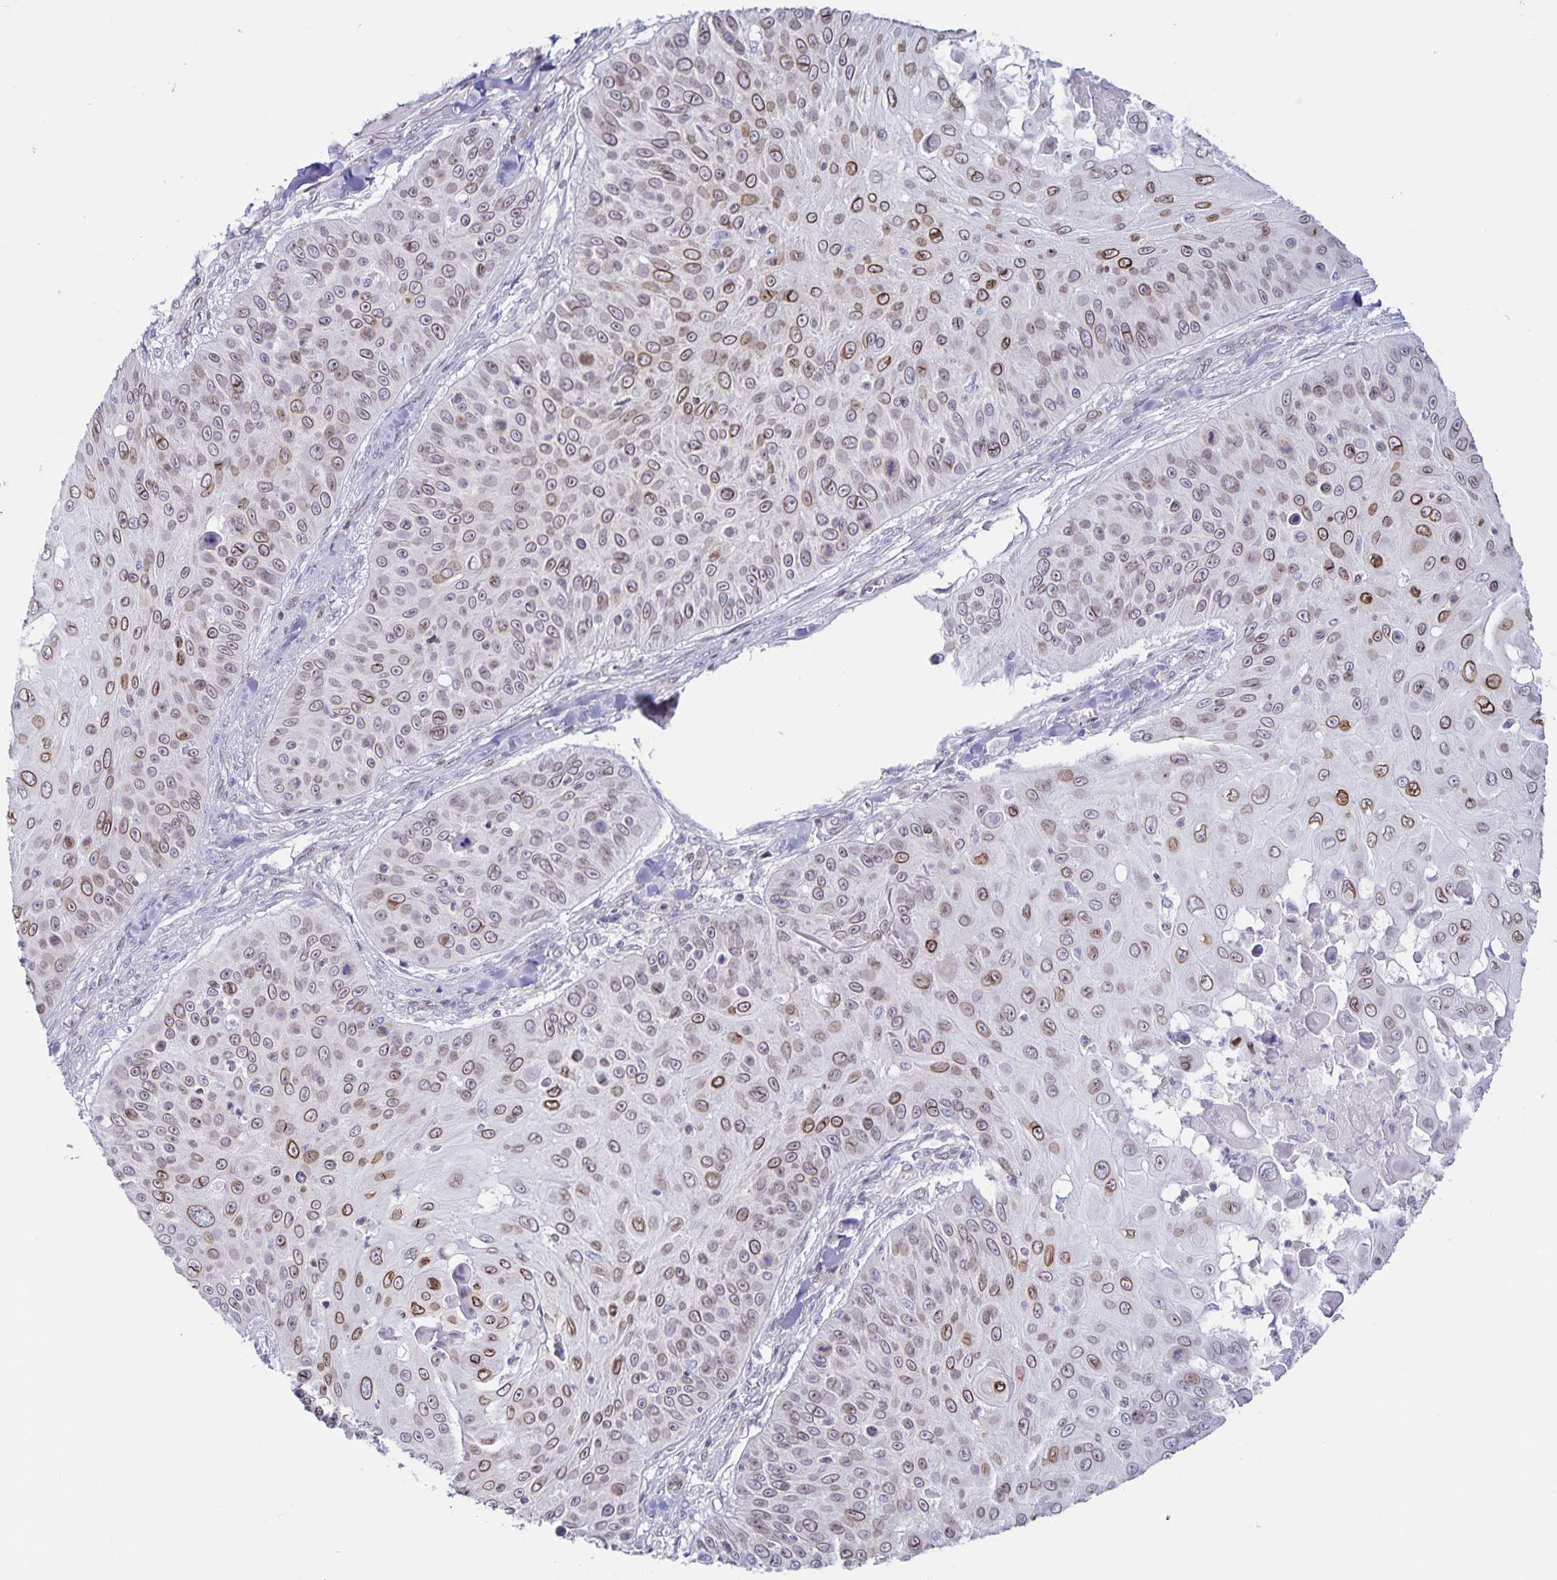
{"staining": {"intensity": "moderate", "quantity": "25%-75%", "location": "cytoplasmic/membranous,nuclear"}, "tissue": "skin cancer", "cell_type": "Tumor cells", "image_type": "cancer", "snomed": [{"axis": "morphology", "description": "Squamous cell carcinoma, NOS"}, {"axis": "topography", "description": "Skin"}], "caption": "Skin cancer was stained to show a protein in brown. There is medium levels of moderate cytoplasmic/membranous and nuclear positivity in about 25%-75% of tumor cells.", "gene": "SYNE2", "patient": {"sex": "male", "age": 82}}